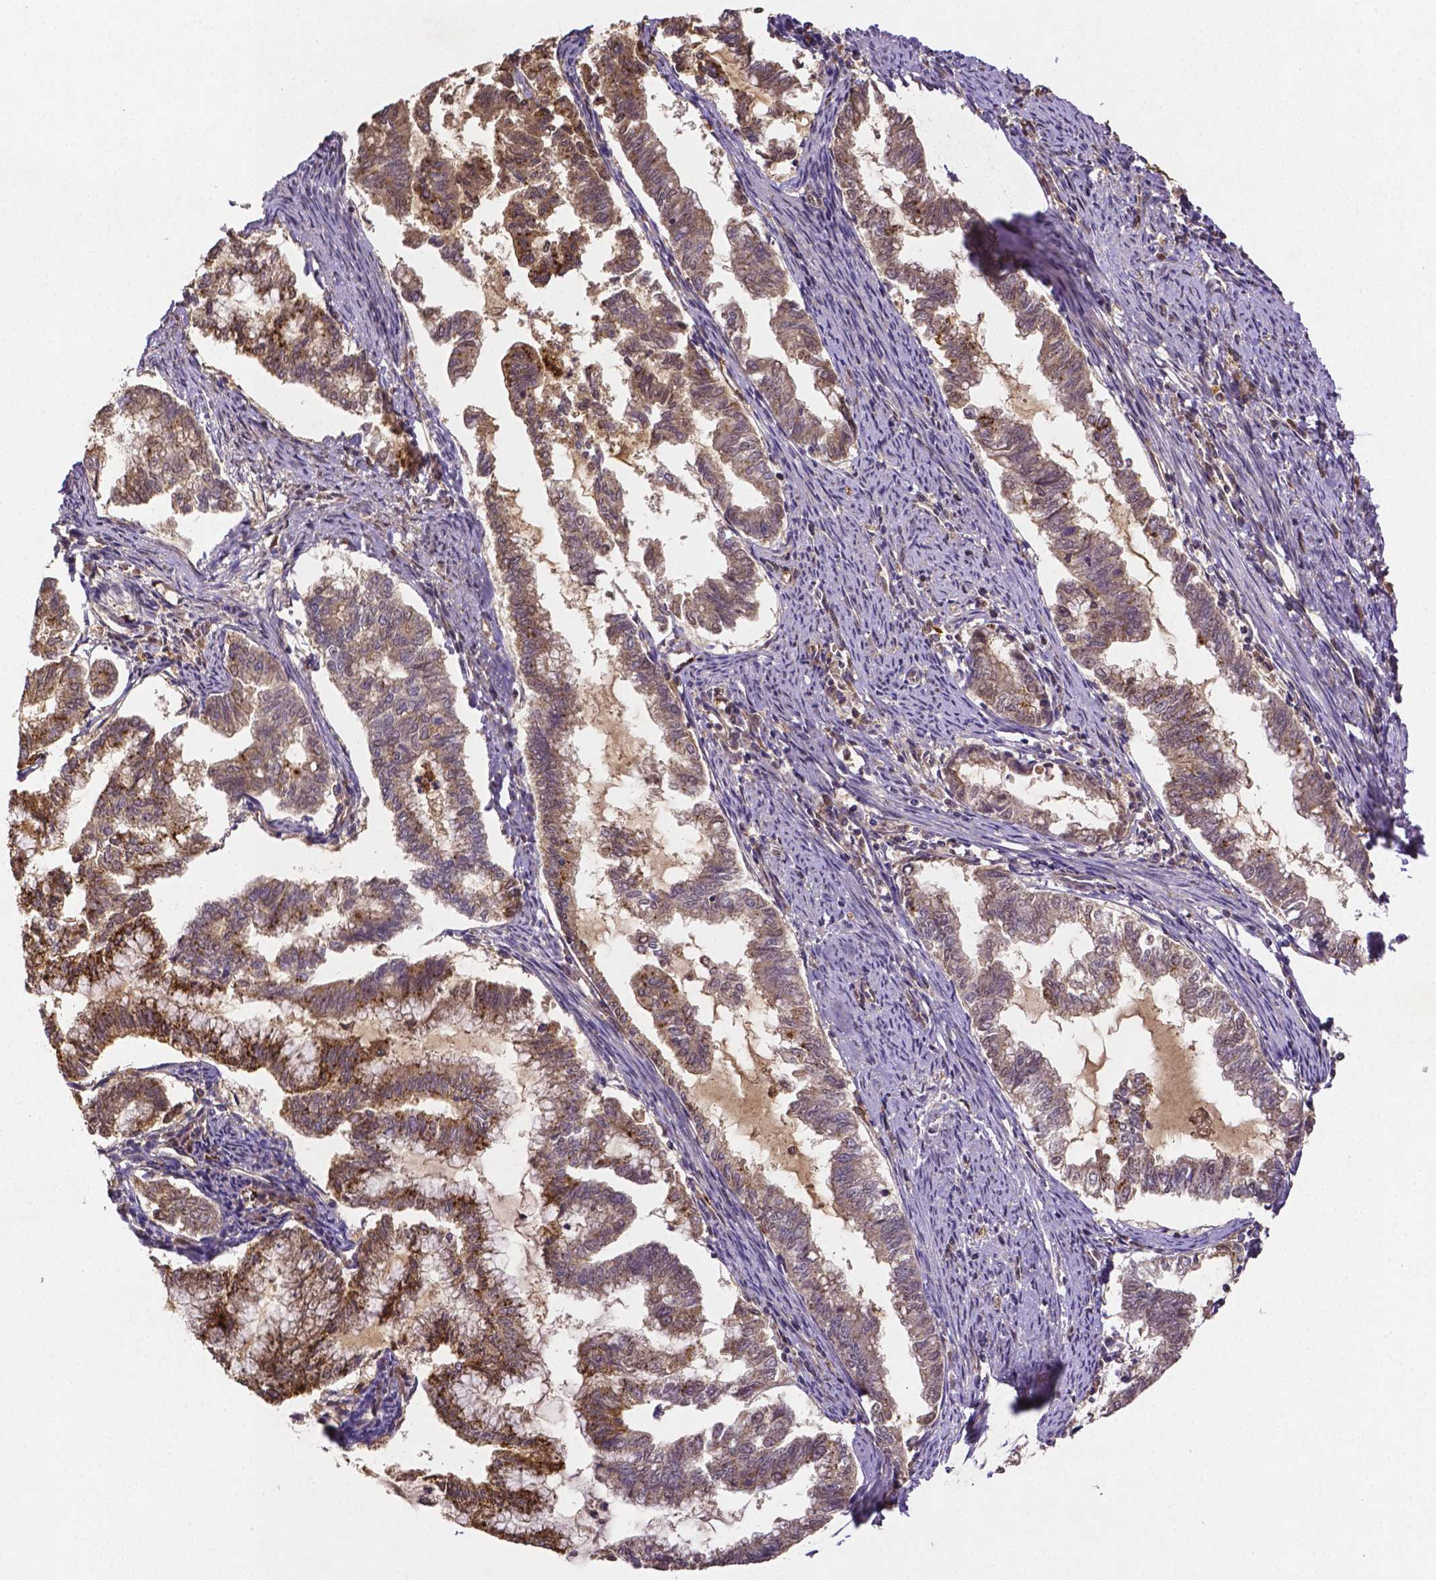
{"staining": {"intensity": "moderate", "quantity": ">75%", "location": "cytoplasmic/membranous"}, "tissue": "endometrial cancer", "cell_type": "Tumor cells", "image_type": "cancer", "snomed": [{"axis": "morphology", "description": "Adenocarcinoma, NOS"}, {"axis": "topography", "description": "Endometrium"}], "caption": "Immunohistochemistry histopathology image of neoplastic tissue: endometrial cancer stained using immunohistochemistry displays medium levels of moderate protein expression localized specifically in the cytoplasmic/membranous of tumor cells, appearing as a cytoplasmic/membranous brown color.", "gene": "RNF123", "patient": {"sex": "female", "age": 79}}